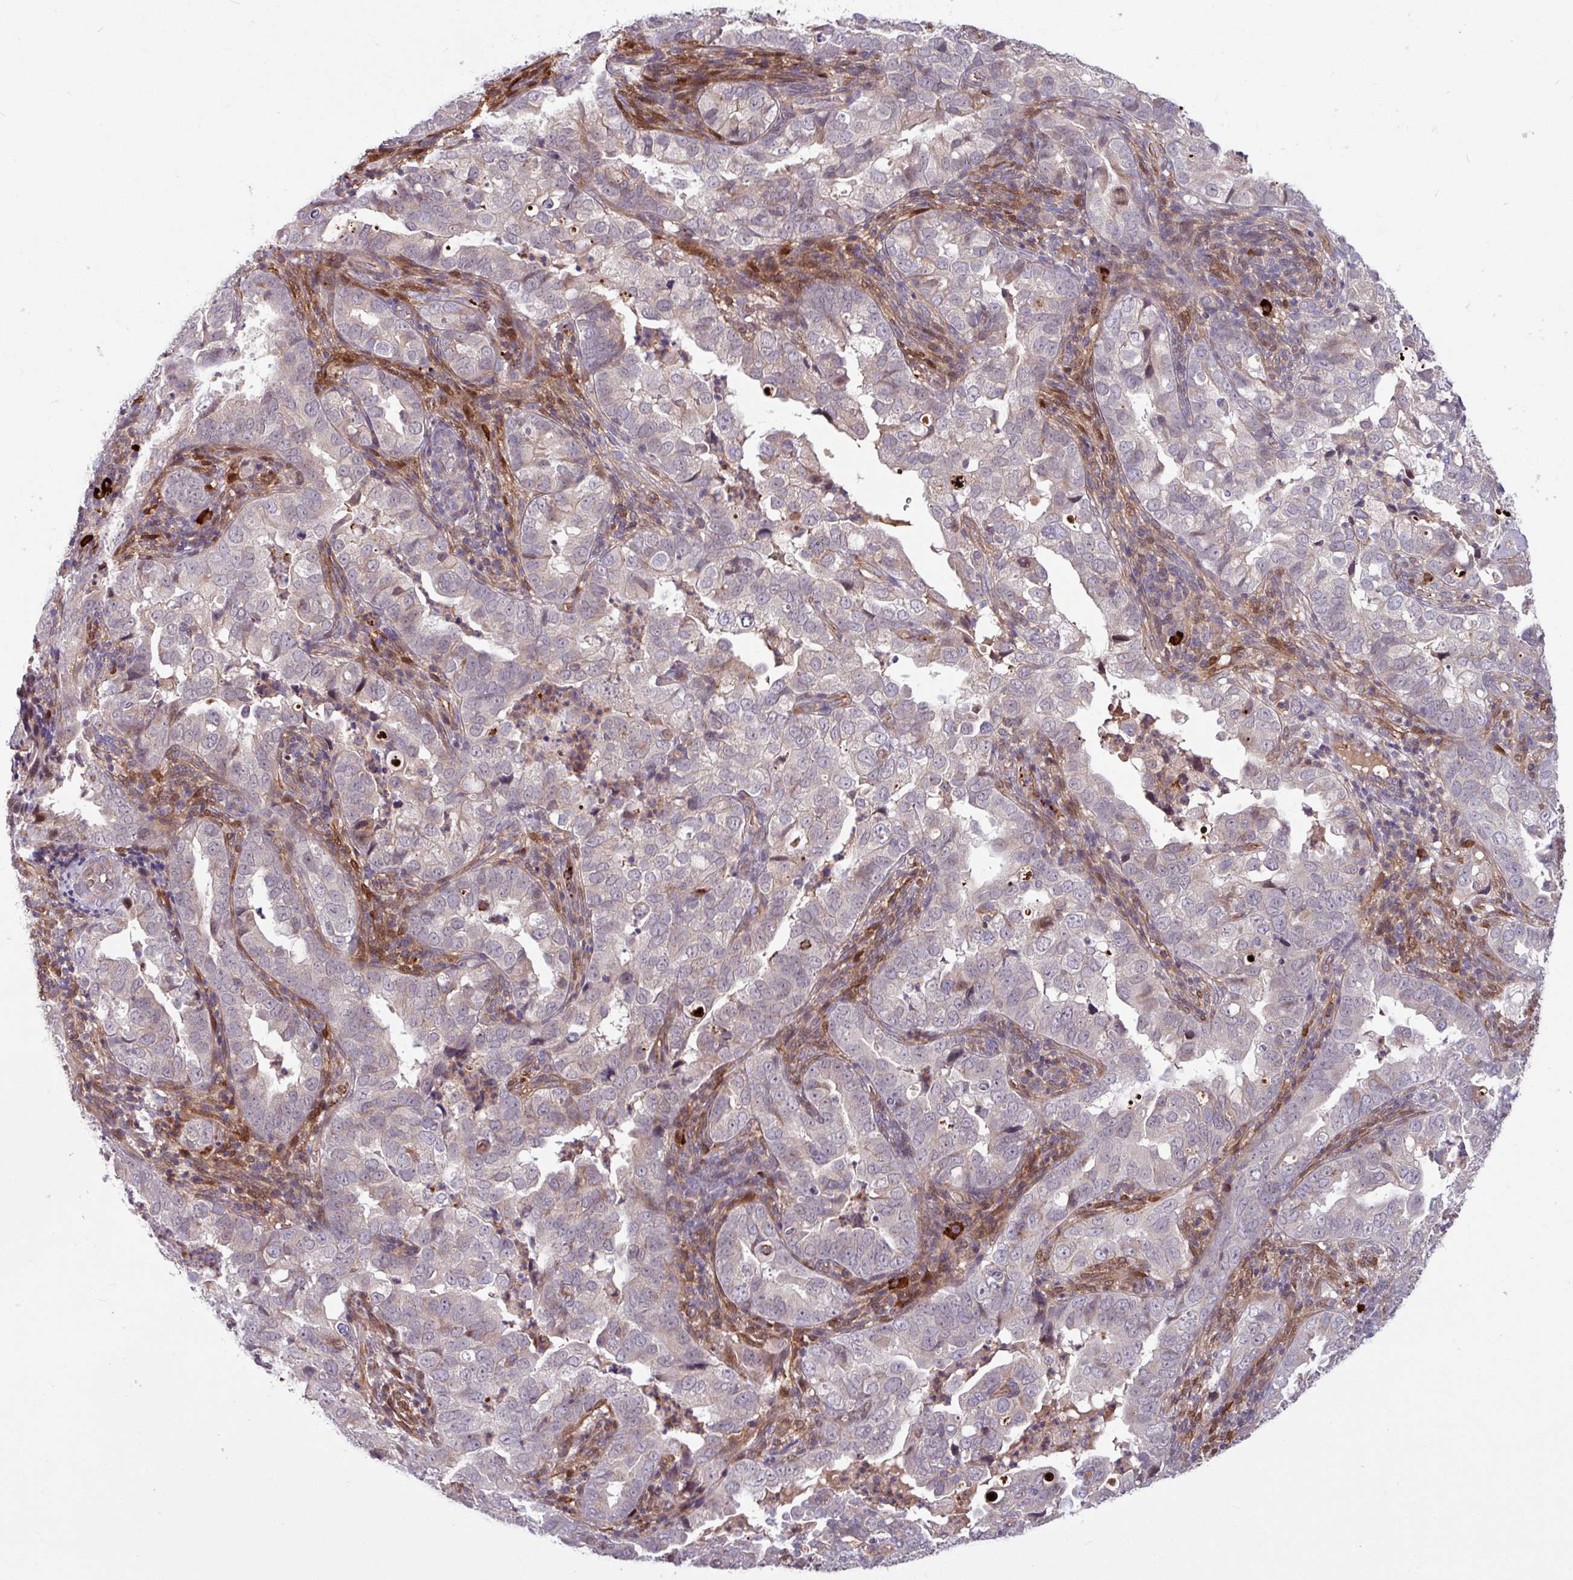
{"staining": {"intensity": "weak", "quantity": "<25%", "location": "cytoplasmic/membranous"}, "tissue": "endometrial cancer", "cell_type": "Tumor cells", "image_type": "cancer", "snomed": [{"axis": "morphology", "description": "Adenocarcinoma, NOS"}, {"axis": "topography", "description": "Endometrium"}], "caption": "Immunohistochemistry (IHC) photomicrograph of neoplastic tissue: human endometrial cancer stained with DAB exhibits no significant protein positivity in tumor cells.", "gene": "B4GALNT4", "patient": {"sex": "female", "age": 57}}